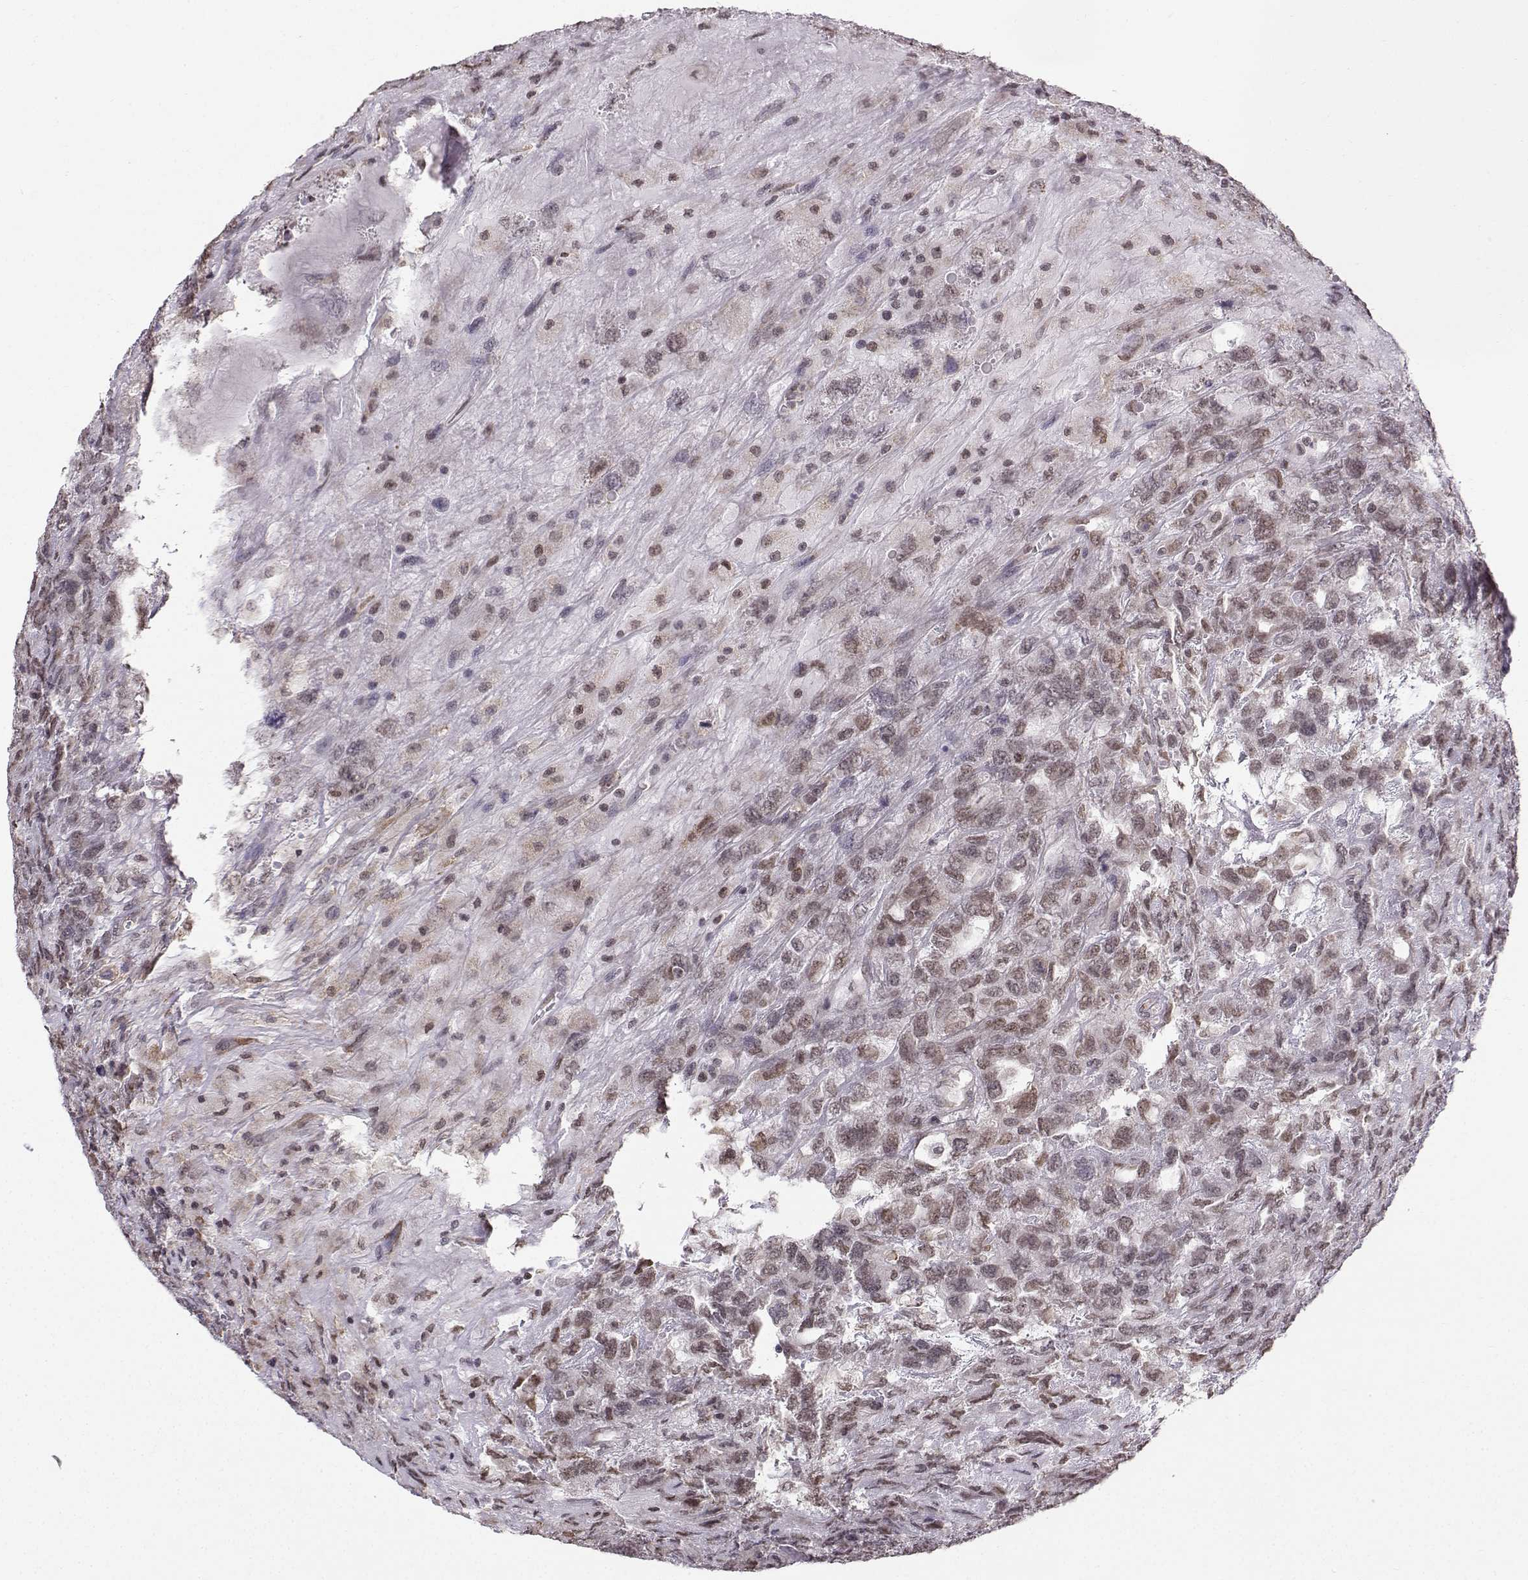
{"staining": {"intensity": "negative", "quantity": "none", "location": "none"}, "tissue": "testis cancer", "cell_type": "Tumor cells", "image_type": "cancer", "snomed": [{"axis": "morphology", "description": "Seminoma, NOS"}, {"axis": "topography", "description": "Testis"}], "caption": "Immunohistochemistry (IHC) micrograph of neoplastic tissue: human testis cancer stained with DAB (3,3'-diaminobenzidine) reveals no significant protein expression in tumor cells. (DAB IHC visualized using brightfield microscopy, high magnification).", "gene": "EZH1", "patient": {"sex": "male", "age": 52}}